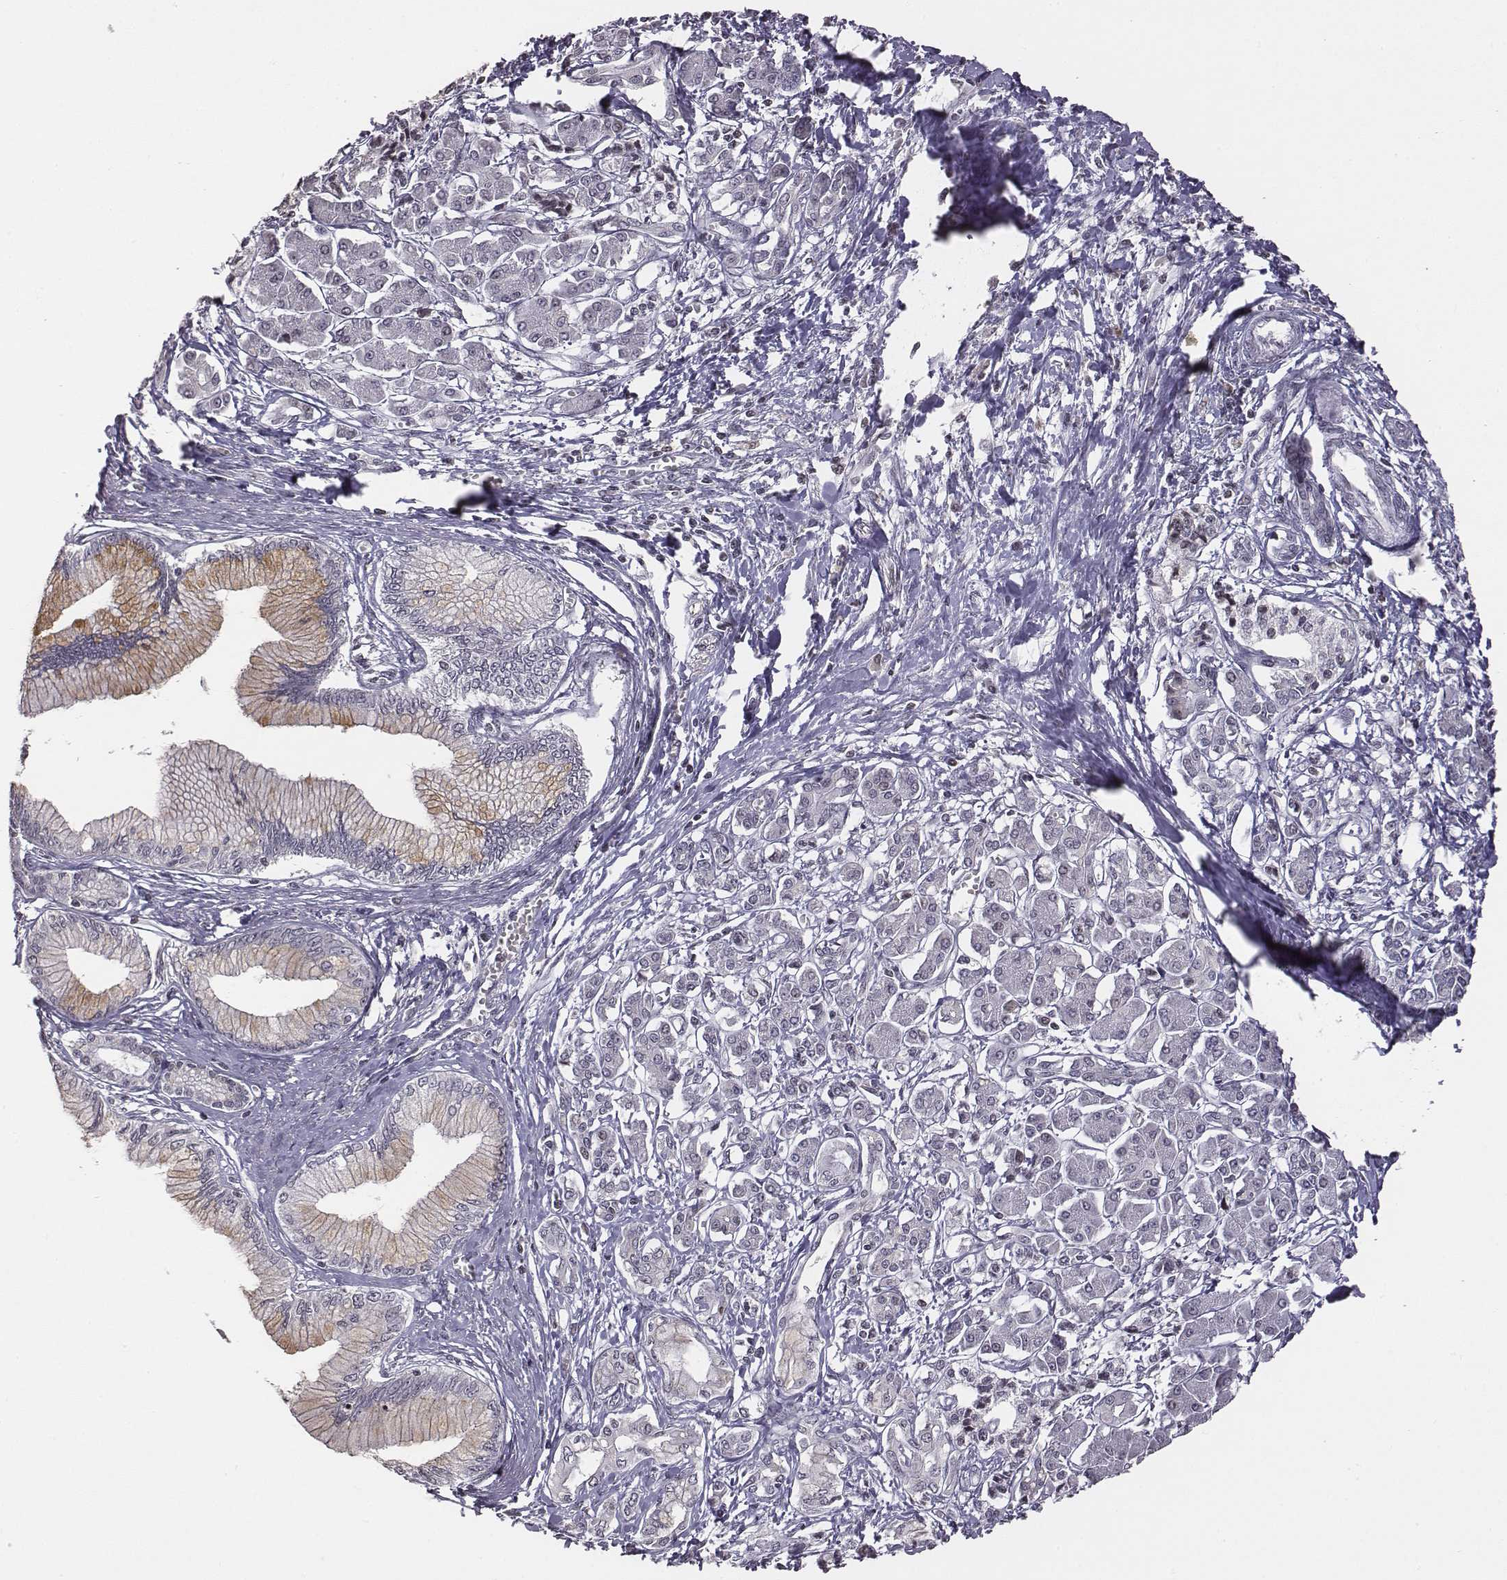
{"staining": {"intensity": "negative", "quantity": "none", "location": "none"}, "tissue": "pancreatic cancer", "cell_type": "Tumor cells", "image_type": "cancer", "snomed": [{"axis": "morphology", "description": "Adenocarcinoma, NOS"}, {"axis": "topography", "description": "Pancreas"}], "caption": "Tumor cells are negative for brown protein staining in adenocarcinoma (pancreatic). (Immunohistochemistry (ihc), brightfield microscopy, high magnification).", "gene": "GRM4", "patient": {"sex": "female", "age": 68}}